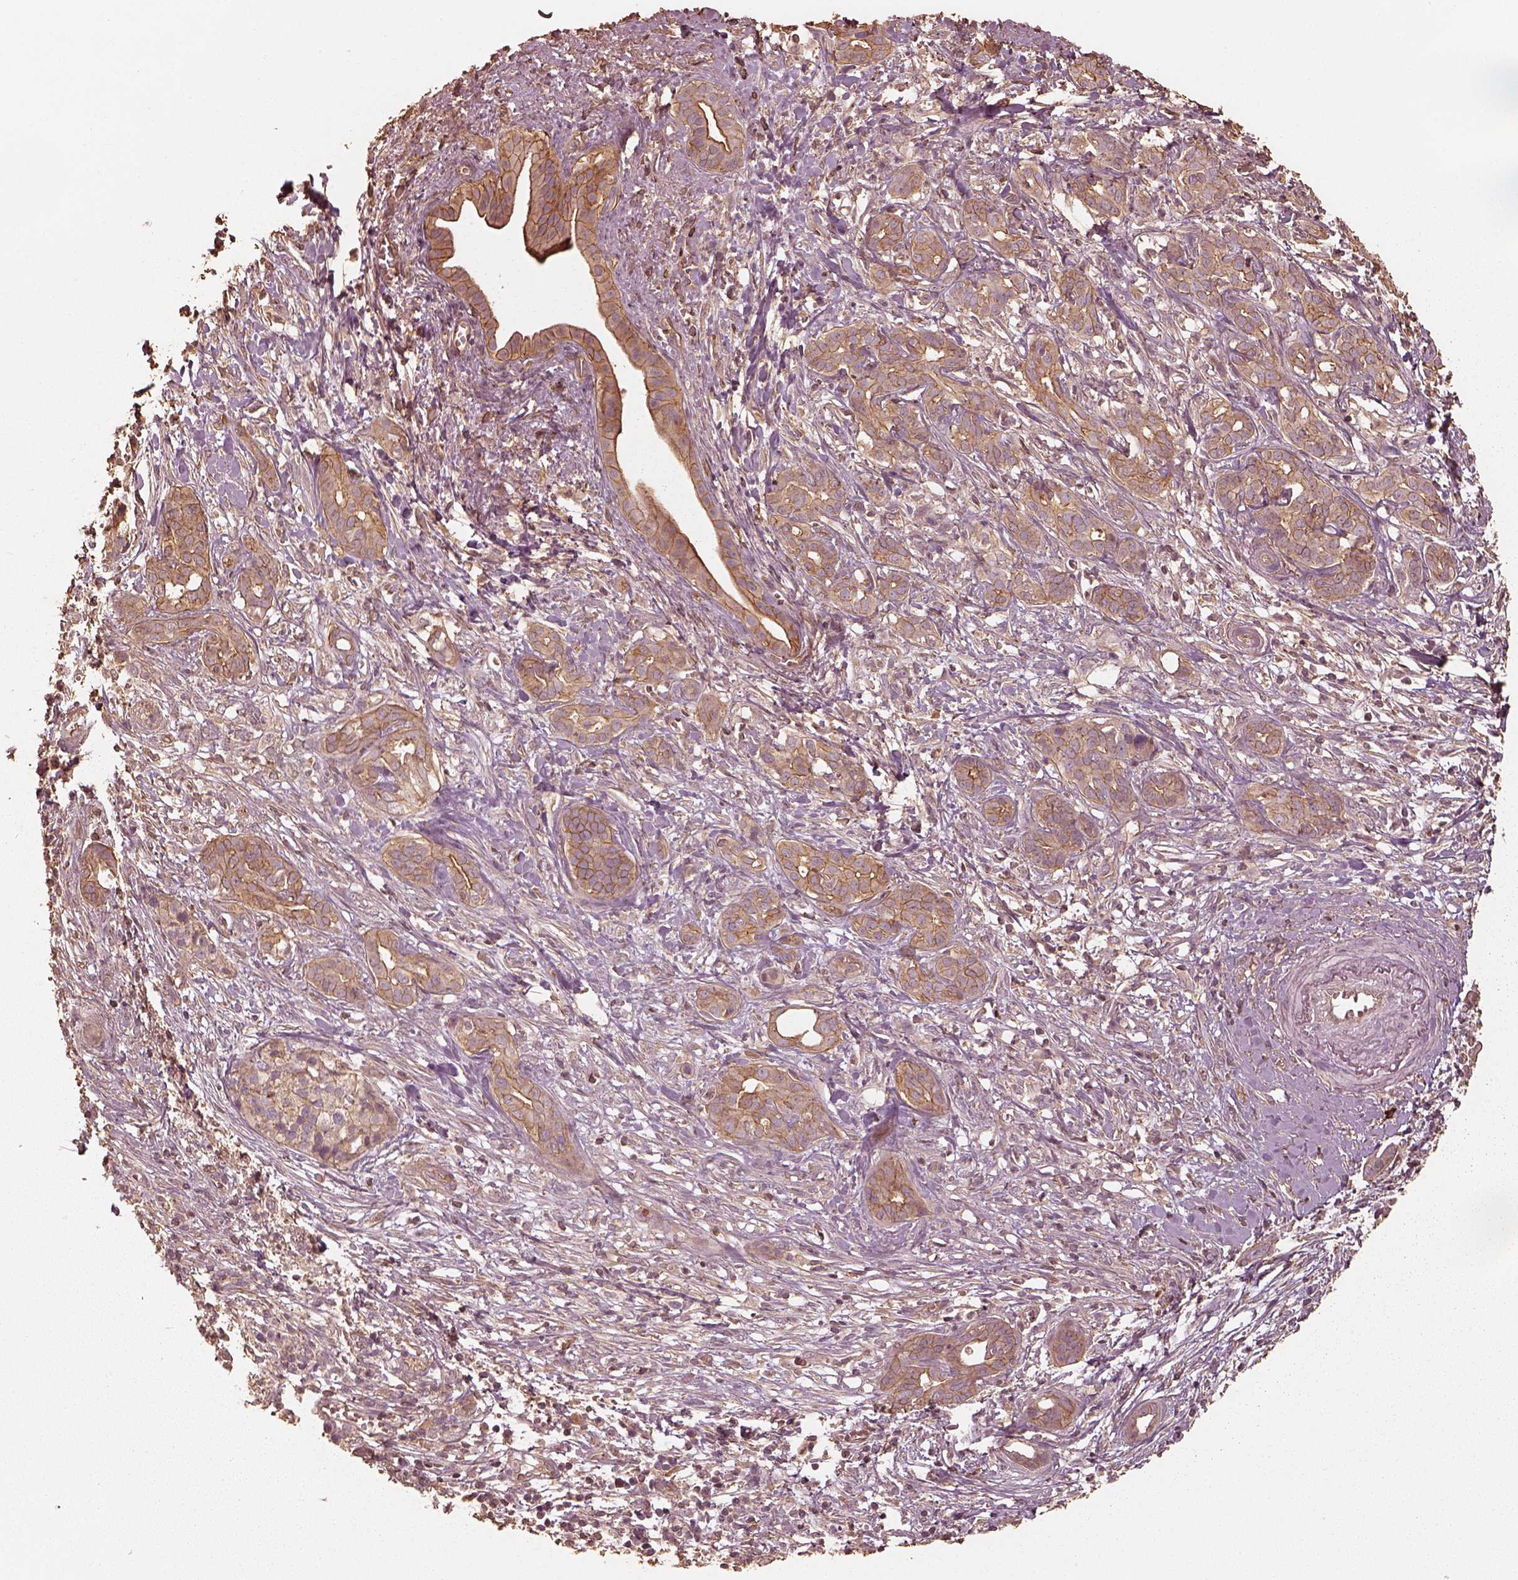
{"staining": {"intensity": "moderate", "quantity": "25%-75%", "location": "cytoplasmic/membranous"}, "tissue": "pancreatic cancer", "cell_type": "Tumor cells", "image_type": "cancer", "snomed": [{"axis": "morphology", "description": "Adenocarcinoma, NOS"}, {"axis": "topography", "description": "Pancreas"}], "caption": "Human adenocarcinoma (pancreatic) stained with a brown dye reveals moderate cytoplasmic/membranous positive expression in about 25%-75% of tumor cells.", "gene": "WDR7", "patient": {"sex": "male", "age": 61}}